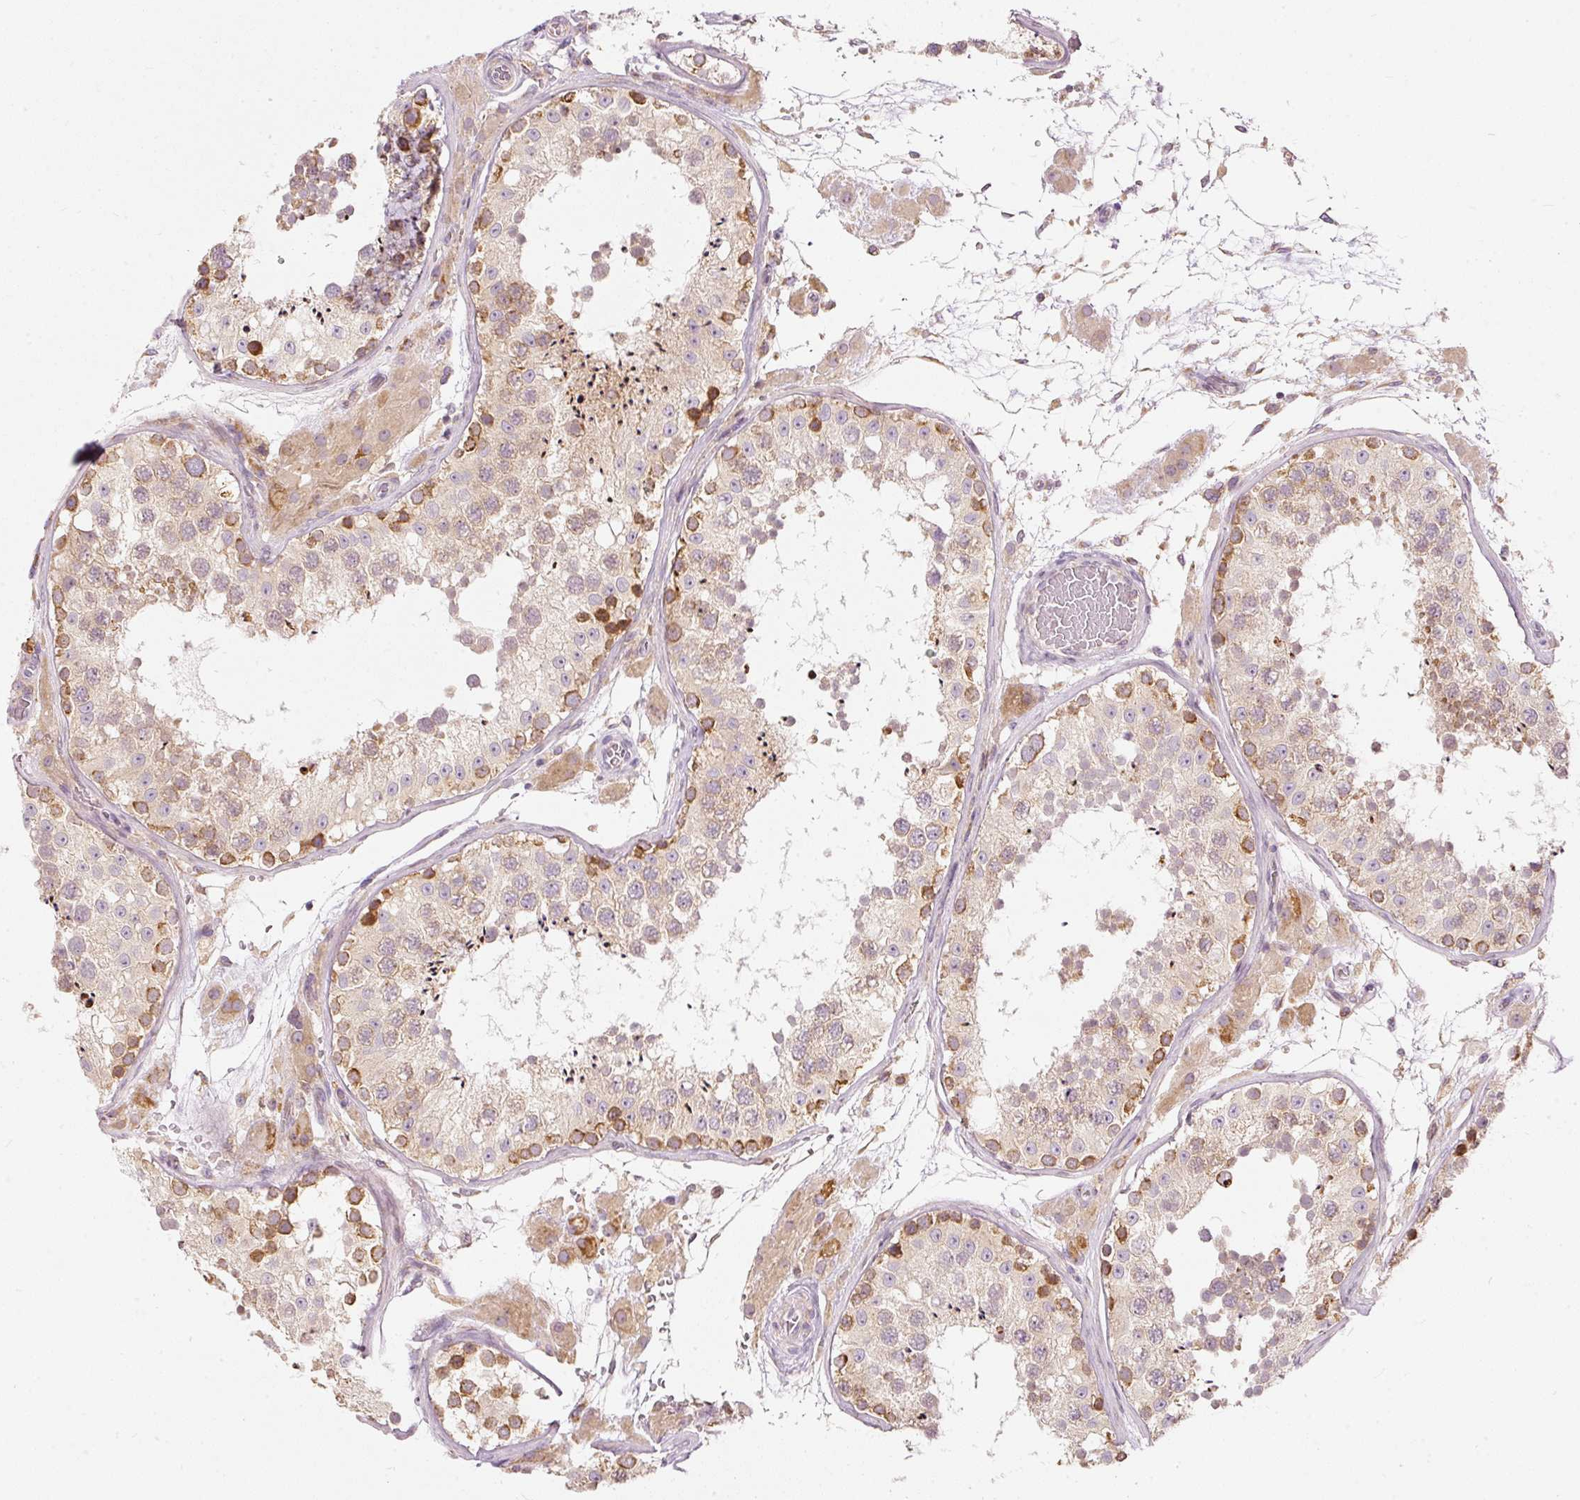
{"staining": {"intensity": "moderate", "quantity": "25%-75%", "location": "cytoplasmic/membranous"}, "tissue": "testis", "cell_type": "Cells in seminiferous ducts", "image_type": "normal", "snomed": [{"axis": "morphology", "description": "Normal tissue, NOS"}, {"axis": "topography", "description": "Testis"}], "caption": "IHC photomicrograph of benign human testis stained for a protein (brown), which exhibits medium levels of moderate cytoplasmic/membranous positivity in about 25%-75% of cells in seminiferous ducts.", "gene": "SNAPC5", "patient": {"sex": "male", "age": 26}}